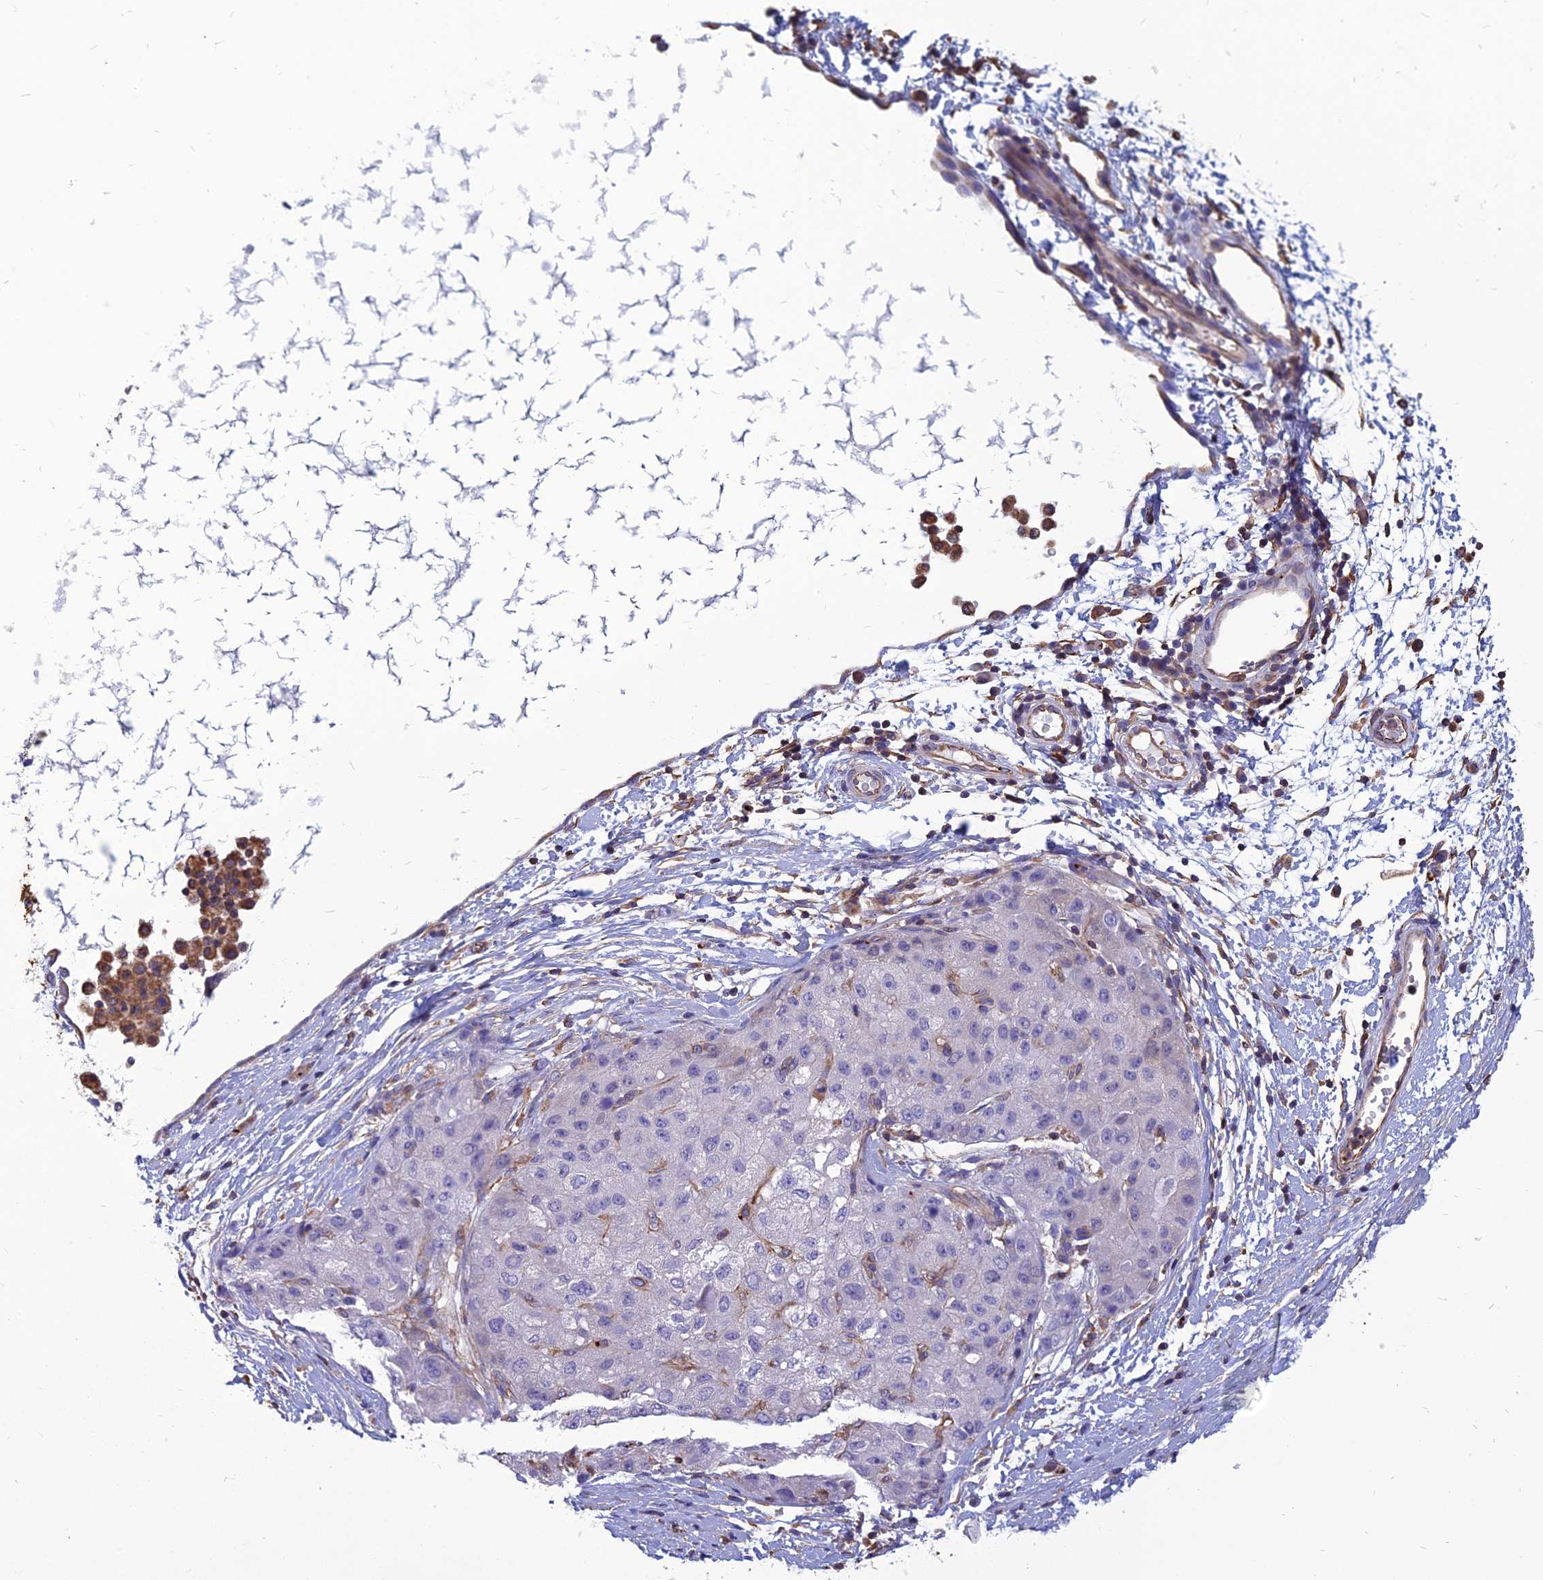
{"staining": {"intensity": "negative", "quantity": "none", "location": "none"}, "tissue": "liver cancer", "cell_type": "Tumor cells", "image_type": "cancer", "snomed": [{"axis": "morphology", "description": "Carcinoma, Hepatocellular, NOS"}, {"axis": "topography", "description": "Liver"}], "caption": "Image shows no protein expression in tumor cells of hepatocellular carcinoma (liver) tissue.", "gene": "PSMD11", "patient": {"sex": "male", "age": 80}}